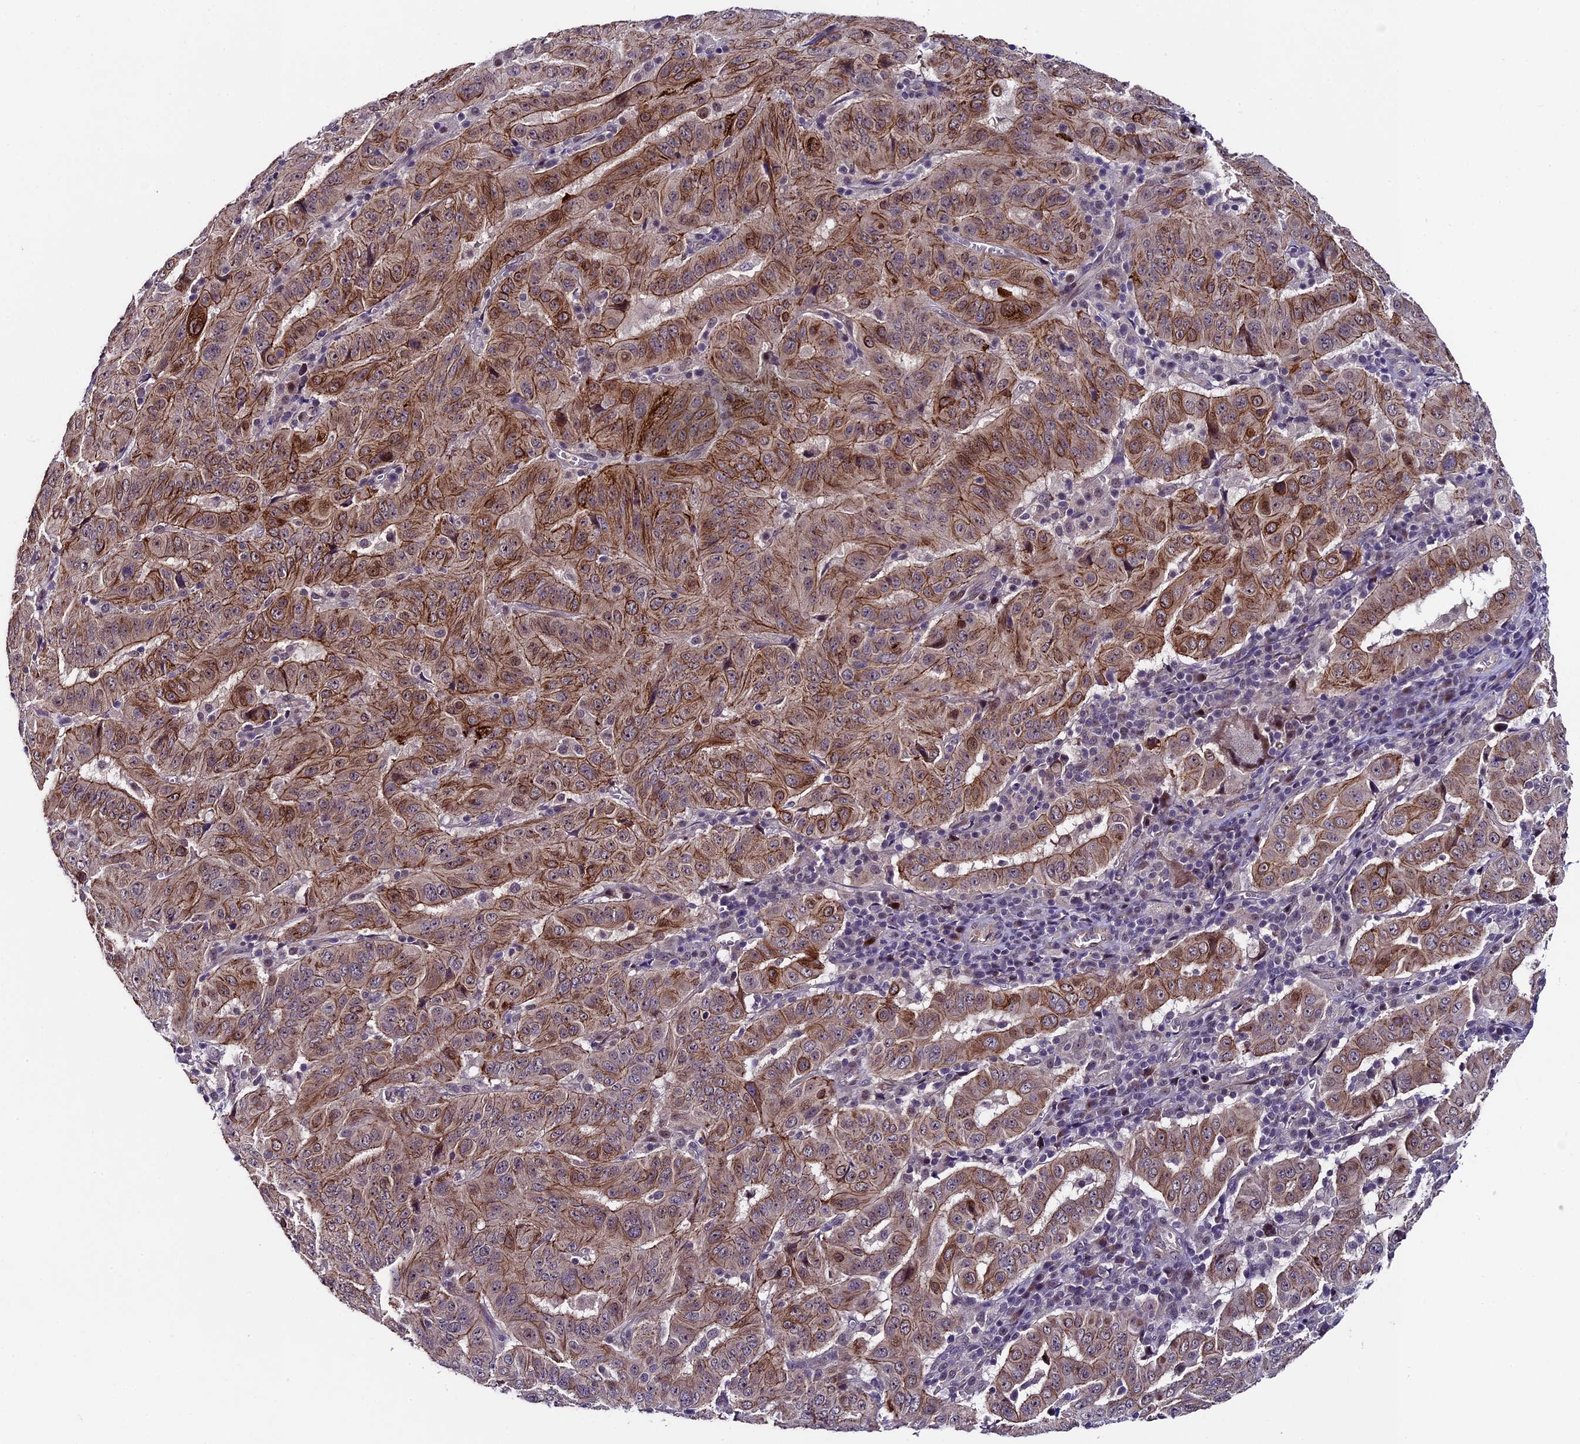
{"staining": {"intensity": "moderate", "quantity": ">75%", "location": "cytoplasmic/membranous"}, "tissue": "pancreatic cancer", "cell_type": "Tumor cells", "image_type": "cancer", "snomed": [{"axis": "morphology", "description": "Adenocarcinoma, NOS"}, {"axis": "topography", "description": "Pancreas"}], "caption": "The image exhibits a brown stain indicating the presence of a protein in the cytoplasmic/membranous of tumor cells in pancreatic cancer (adenocarcinoma).", "gene": "SIPA1L3", "patient": {"sex": "male", "age": 63}}